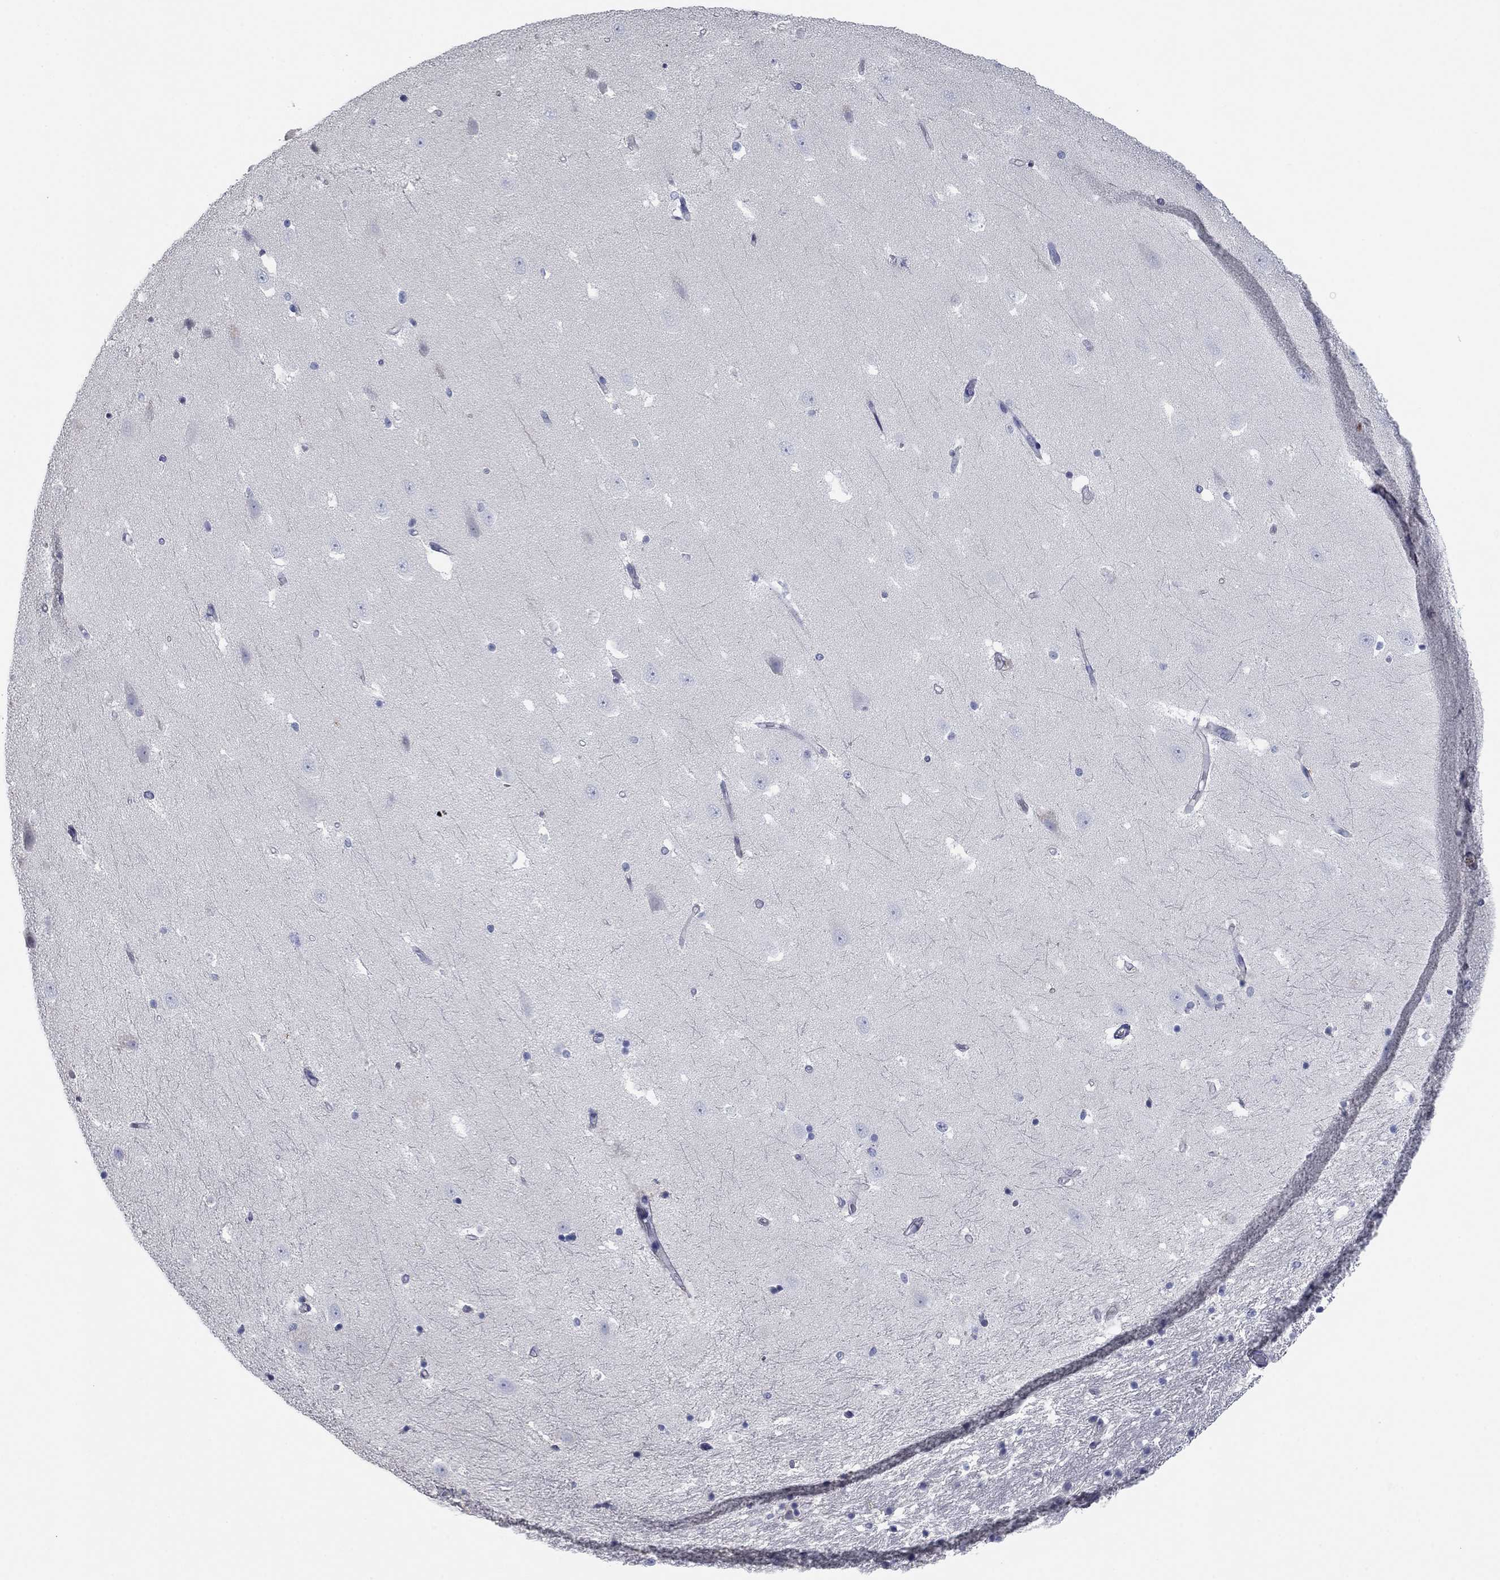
{"staining": {"intensity": "negative", "quantity": "none", "location": "none"}, "tissue": "hippocampus", "cell_type": "Glial cells", "image_type": "normal", "snomed": [{"axis": "morphology", "description": "Normal tissue, NOS"}, {"axis": "topography", "description": "Hippocampus"}], "caption": "Immunohistochemistry of normal hippocampus exhibits no positivity in glial cells.", "gene": "APOC3", "patient": {"sex": "male", "age": 49}}